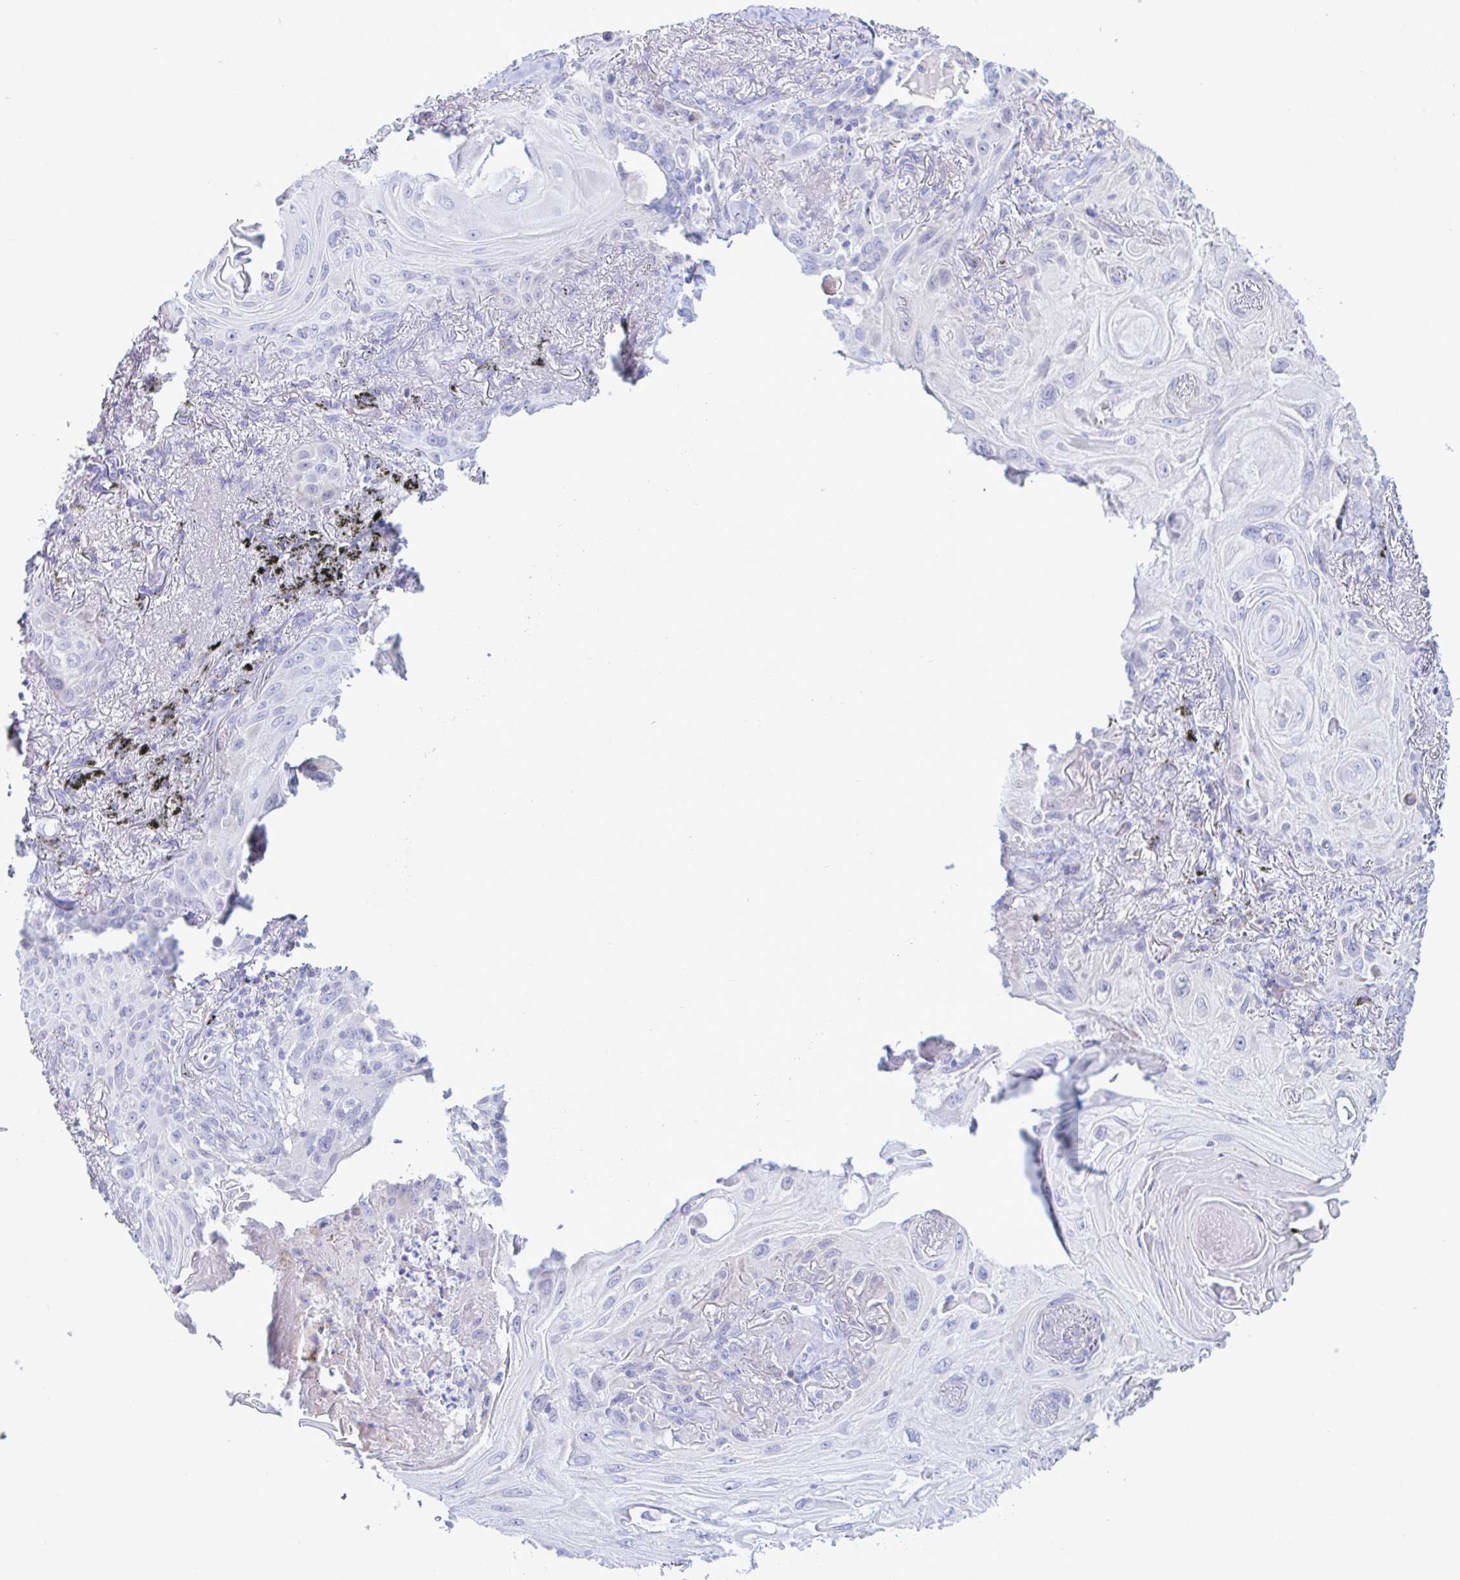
{"staining": {"intensity": "negative", "quantity": "none", "location": "none"}, "tissue": "lung cancer", "cell_type": "Tumor cells", "image_type": "cancer", "snomed": [{"axis": "morphology", "description": "Squamous cell carcinoma, NOS"}, {"axis": "topography", "description": "Lung"}], "caption": "IHC image of lung squamous cell carcinoma stained for a protein (brown), which shows no staining in tumor cells.", "gene": "NBPF3", "patient": {"sex": "male", "age": 79}}